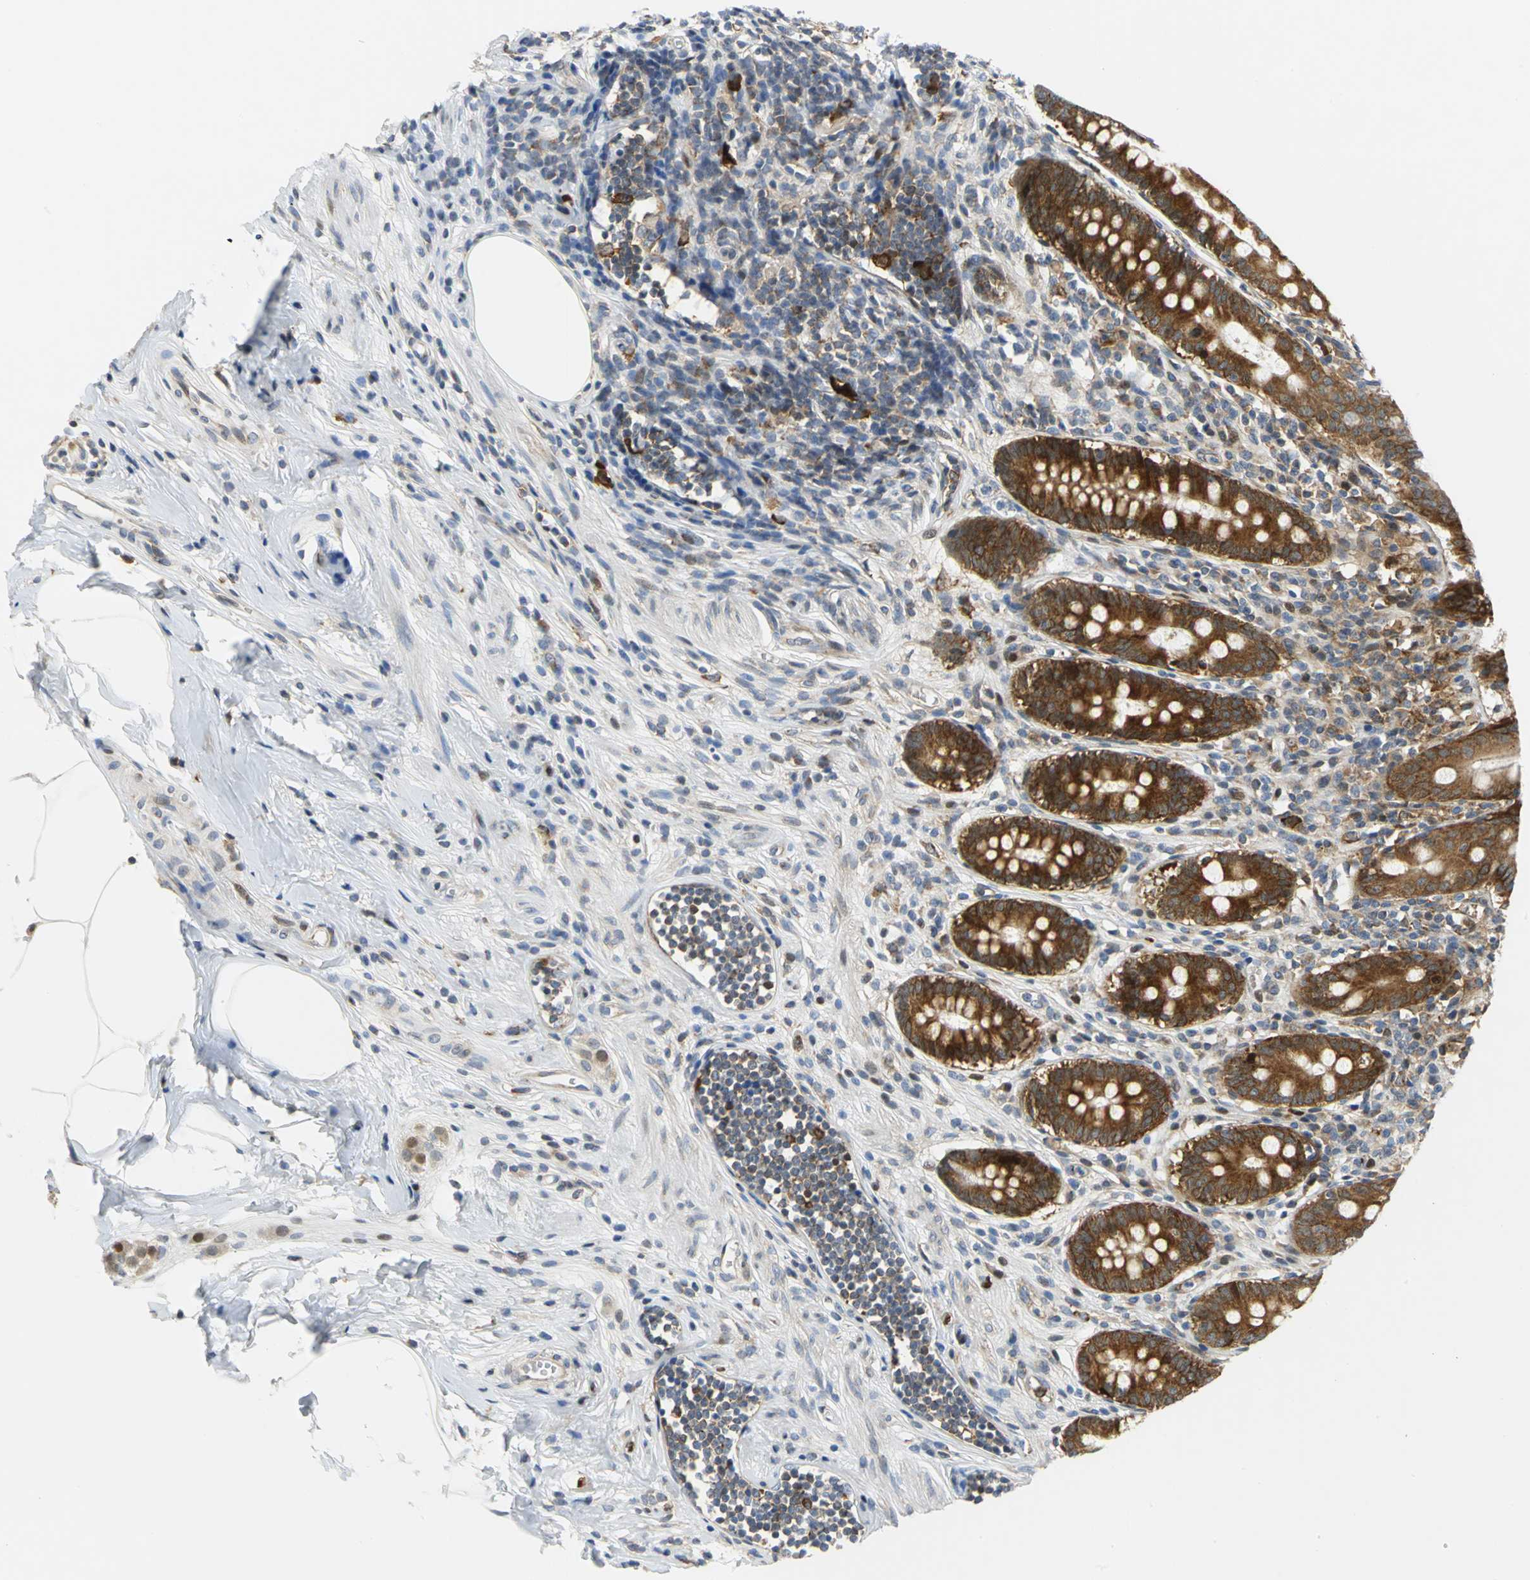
{"staining": {"intensity": "strong", "quantity": ">75%", "location": "cytoplasmic/membranous"}, "tissue": "appendix", "cell_type": "Glandular cells", "image_type": "normal", "snomed": [{"axis": "morphology", "description": "Normal tissue, NOS"}, {"axis": "topography", "description": "Appendix"}], "caption": "DAB immunohistochemical staining of benign human appendix reveals strong cytoplasmic/membranous protein expression in about >75% of glandular cells.", "gene": "YBX1", "patient": {"sex": "female", "age": 50}}